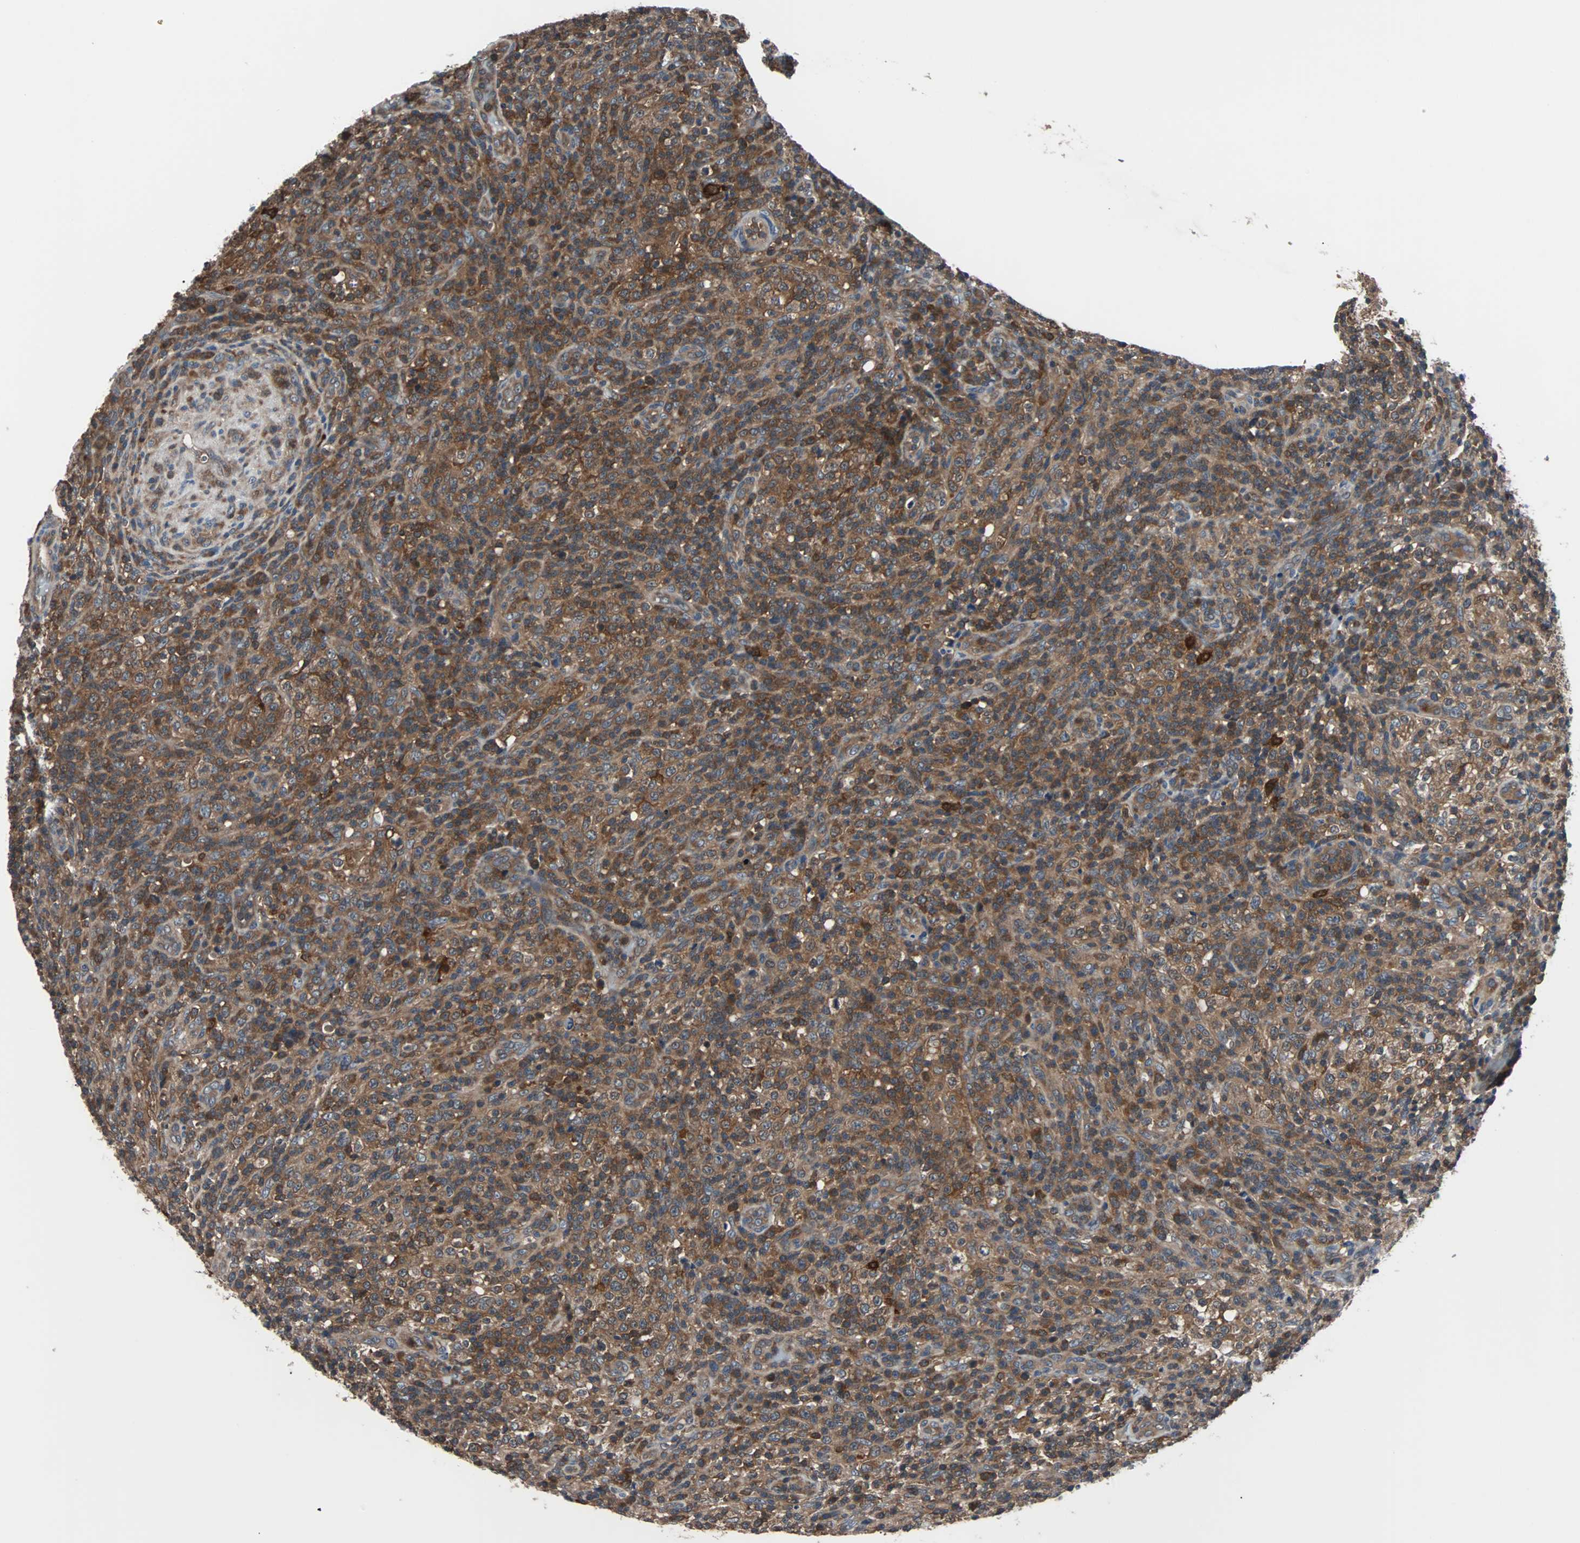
{"staining": {"intensity": "moderate", "quantity": ">75%", "location": "cytoplasmic/membranous"}, "tissue": "lymphoma", "cell_type": "Tumor cells", "image_type": "cancer", "snomed": [{"axis": "morphology", "description": "Malignant lymphoma, non-Hodgkin's type, High grade"}, {"axis": "topography", "description": "Lymph node"}], "caption": "There is medium levels of moderate cytoplasmic/membranous expression in tumor cells of lymphoma, as demonstrated by immunohistochemical staining (brown color).", "gene": "PAK1", "patient": {"sex": "female", "age": 76}}